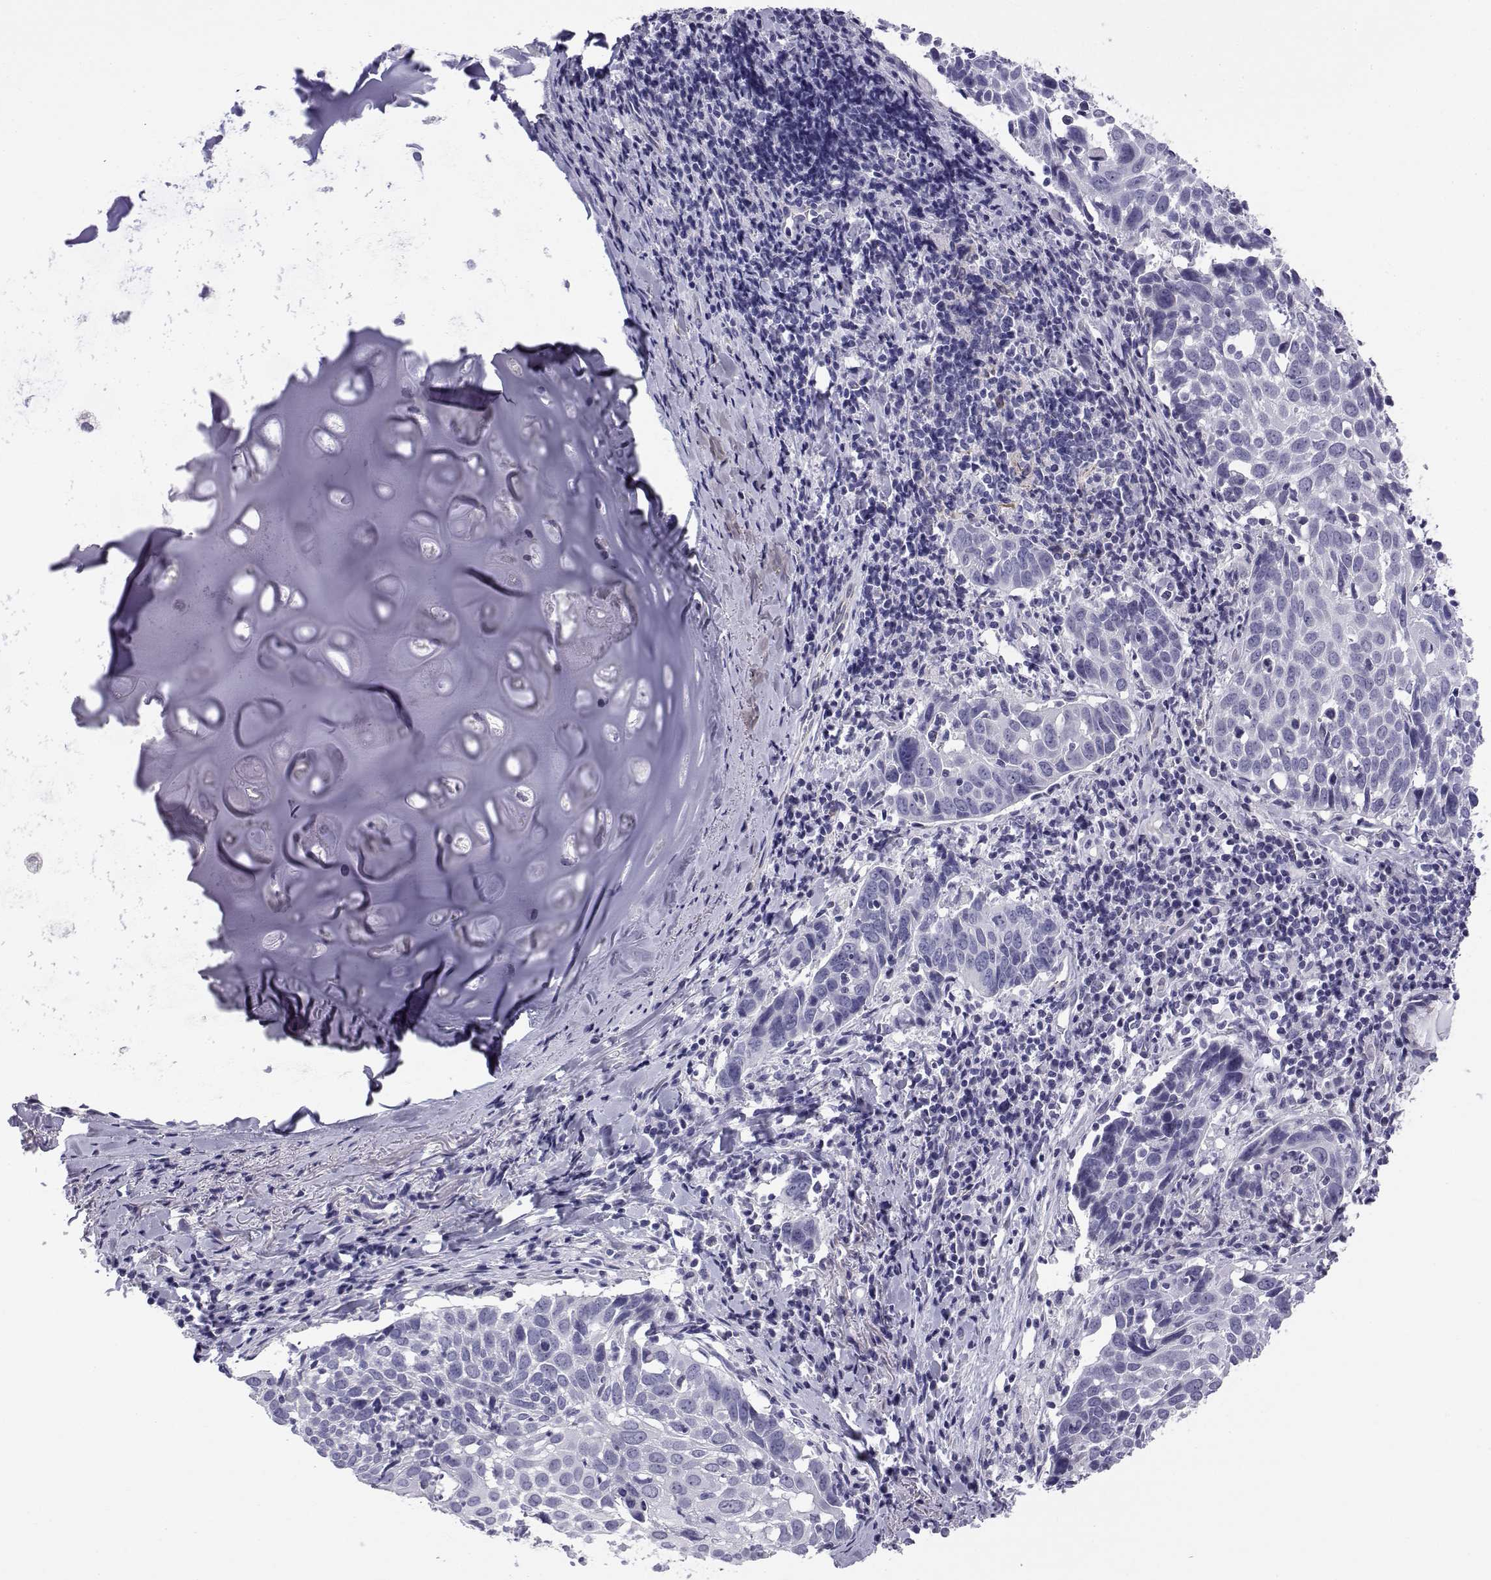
{"staining": {"intensity": "negative", "quantity": "none", "location": "none"}, "tissue": "lung cancer", "cell_type": "Tumor cells", "image_type": "cancer", "snomed": [{"axis": "morphology", "description": "Squamous cell carcinoma, NOS"}, {"axis": "topography", "description": "Lung"}], "caption": "Immunohistochemical staining of human squamous cell carcinoma (lung) displays no significant expression in tumor cells.", "gene": "RNASE12", "patient": {"sex": "male", "age": 57}}